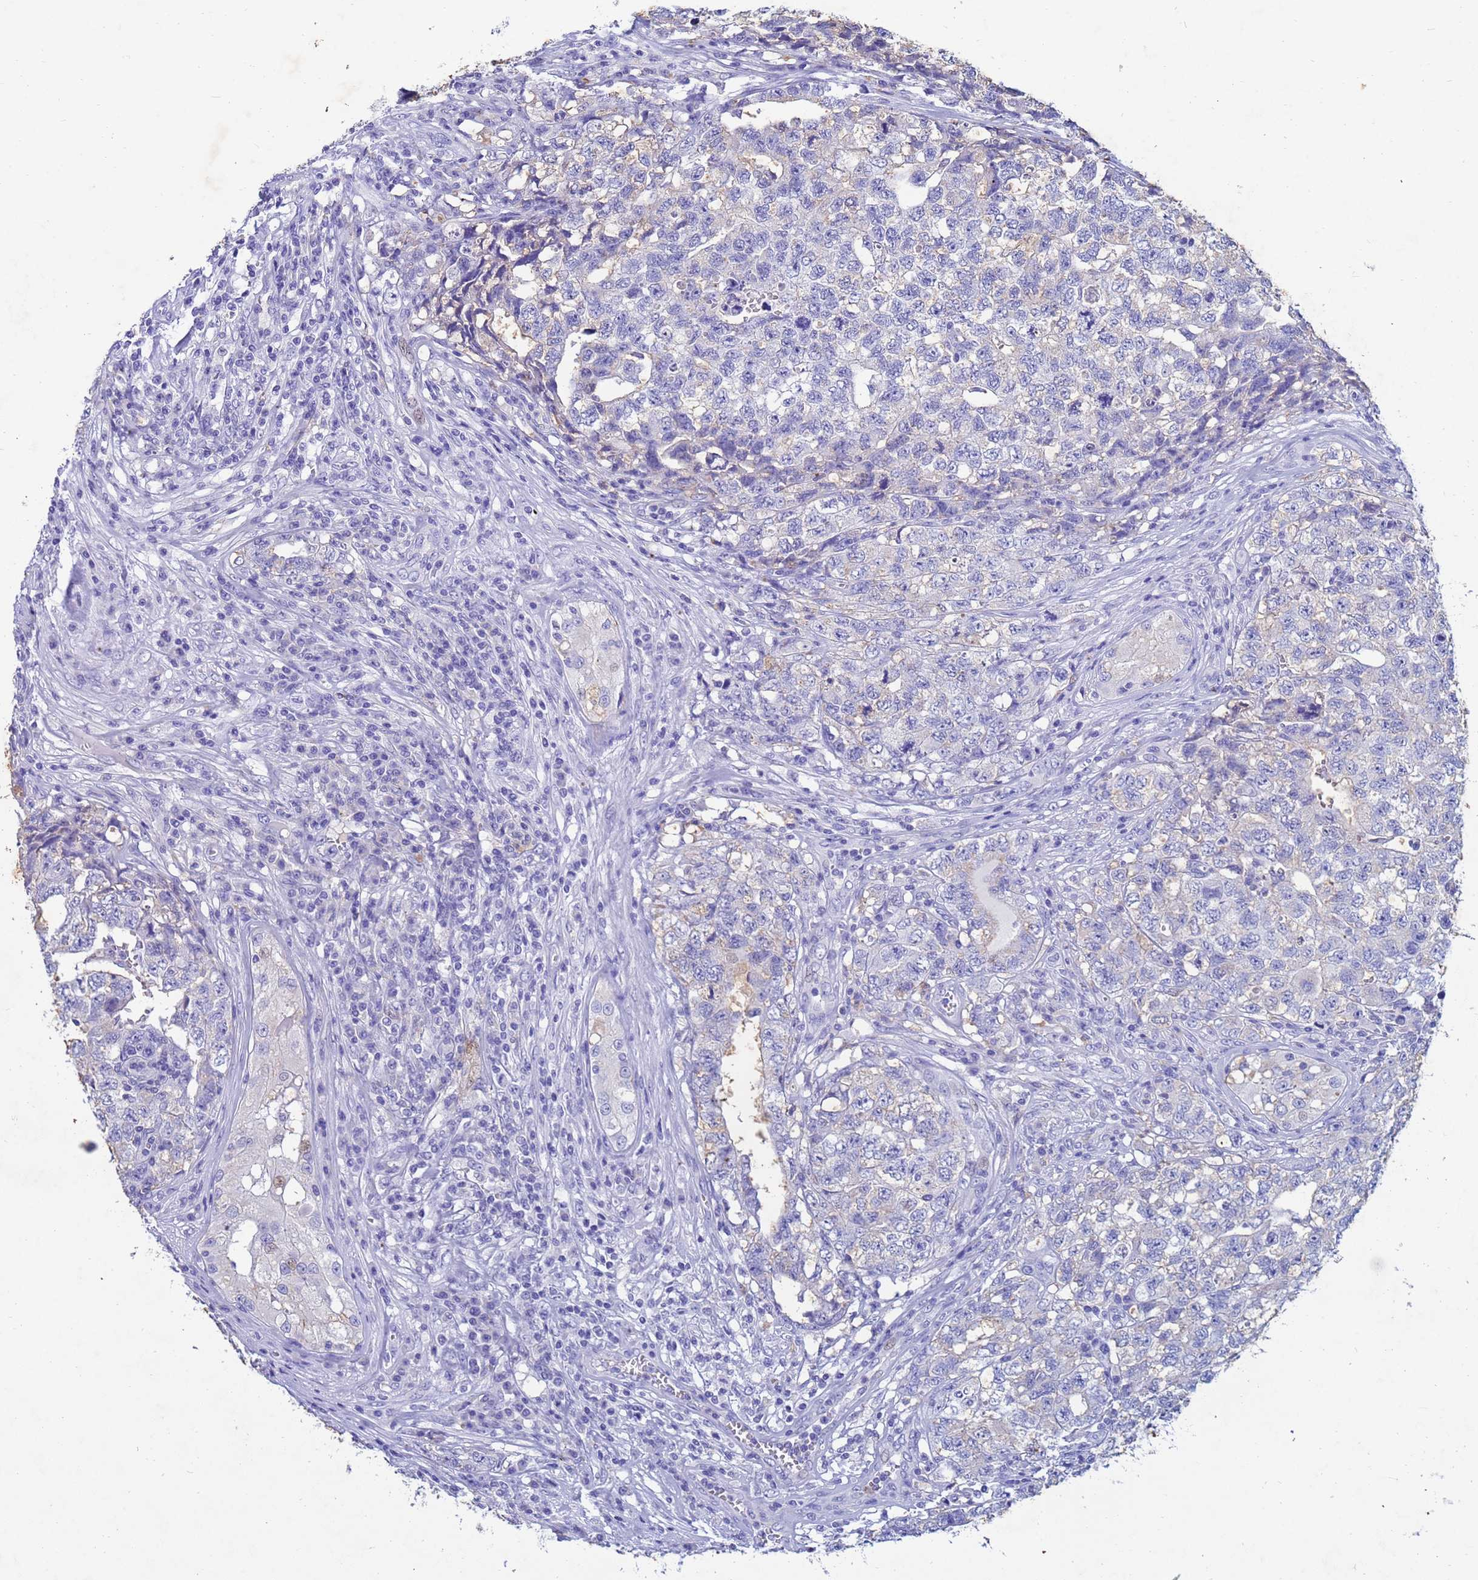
{"staining": {"intensity": "negative", "quantity": "none", "location": "none"}, "tissue": "testis cancer", "cell_type": "Tumor cells", "image_type": "cancer", "snomed": [{"axis": "morphology", "description": "Carcinoma, Embryonal, NOS"}, {"axis": "topography", "description": "Testis"}], "caption": "Immunohistochemical staining of testis embryonal carcinoma reveals no significant positivity in tumor cells.", "gene": "CSTB", "patient": {"sex": "male", "age": 31}}